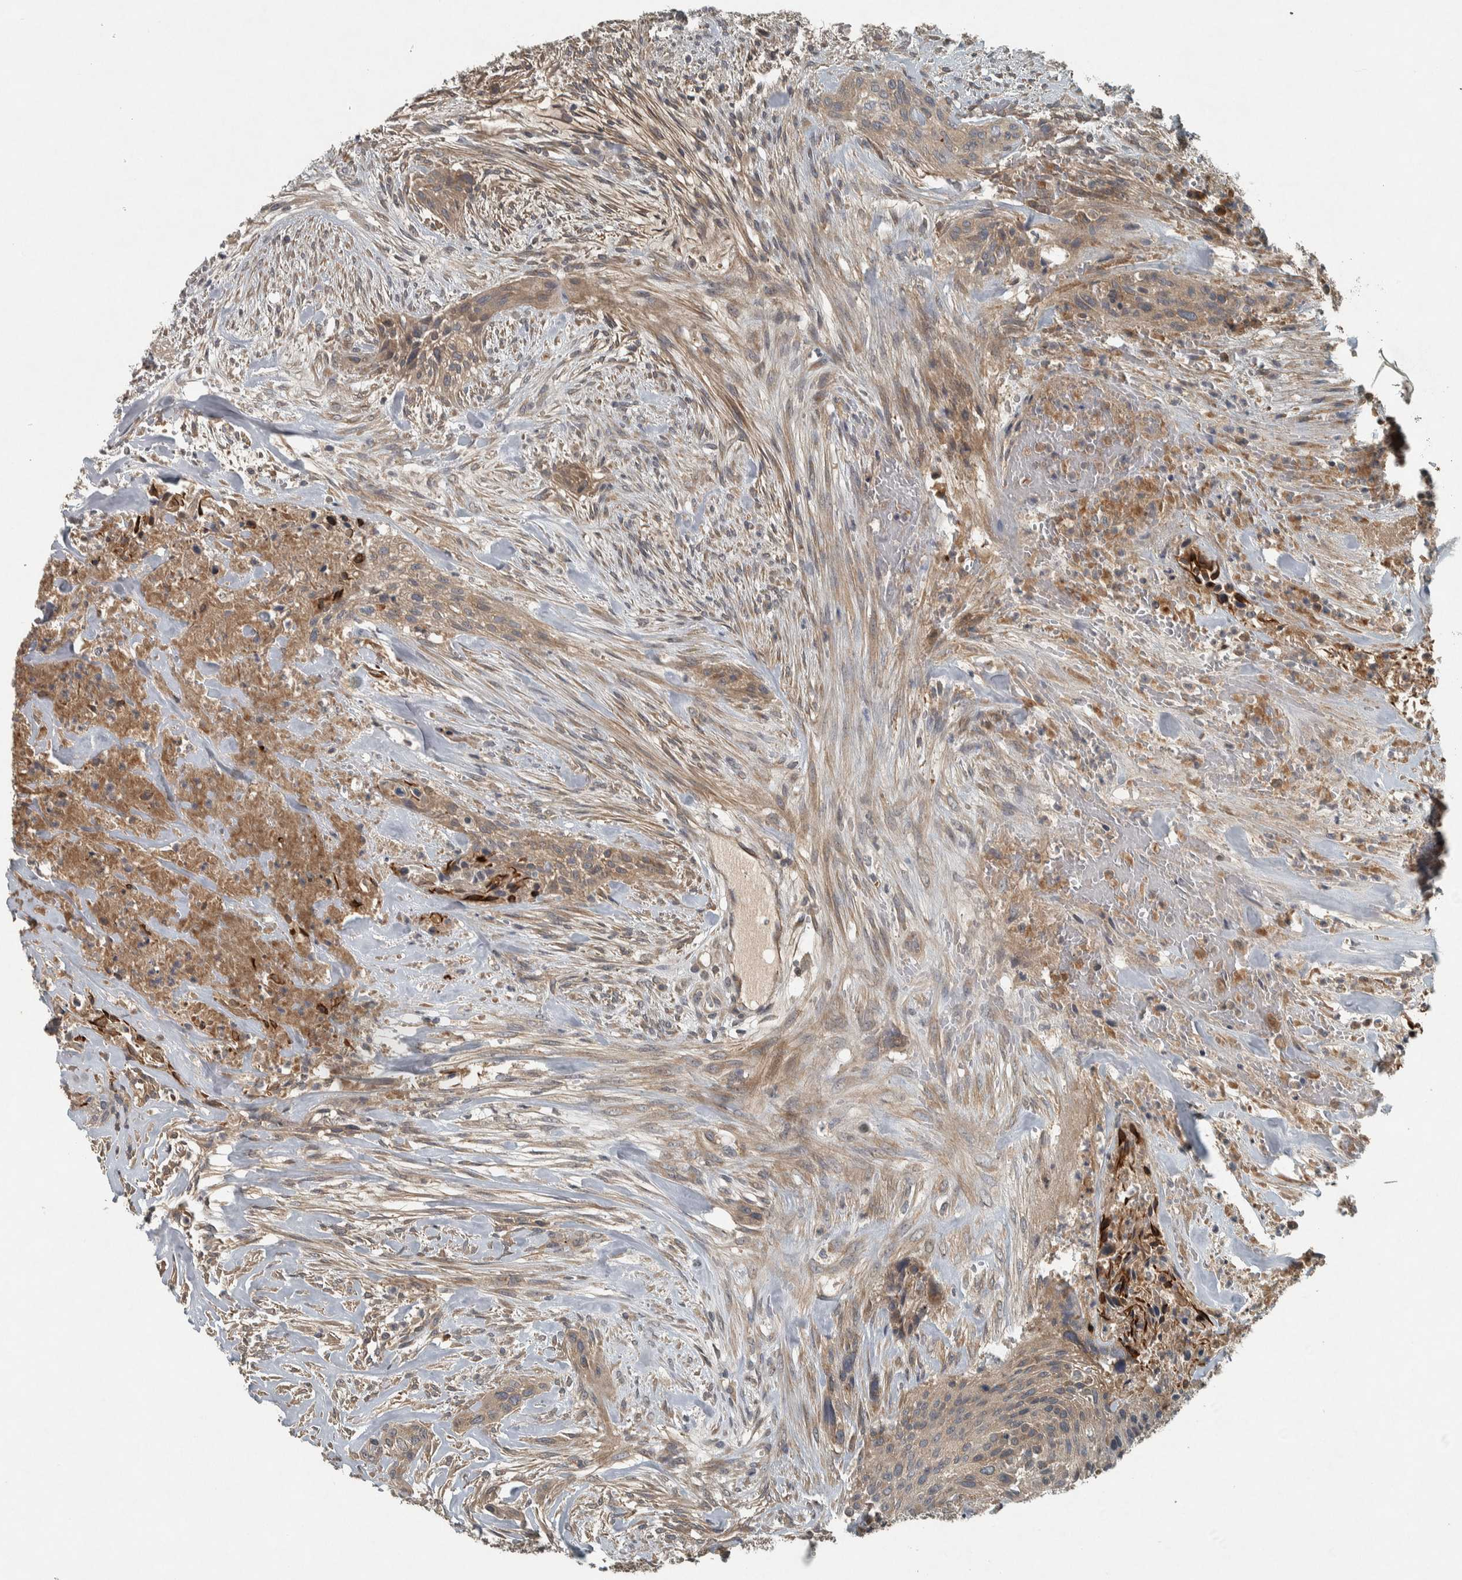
{"staining": {"intensity": "moderate", "quantity": ">75%", "location": "cytoplasmic/membranous"}, "tissue": "urothelial cancer", "cell_type": "Tumor cells", "image_type": "cancer", "snomed": [{"axis": "morphology", "description": "Urothelial carcinoma, High grade"}, {"axis": "topography", "description": "Urinary bladder"}], "caption": "Protein expression analysis of urothelial cancer reveals moderate cytoplasmic/membranous staining in about >75% of tumor cells. The staining was performed using DAB (3,3'-diaminobenzidine), with brown indicating positive protein expression. Nuclei are stained blue with hematoxylin.", "gene": "CLCN2", "patient": {"sex": "male", "age": 35}}